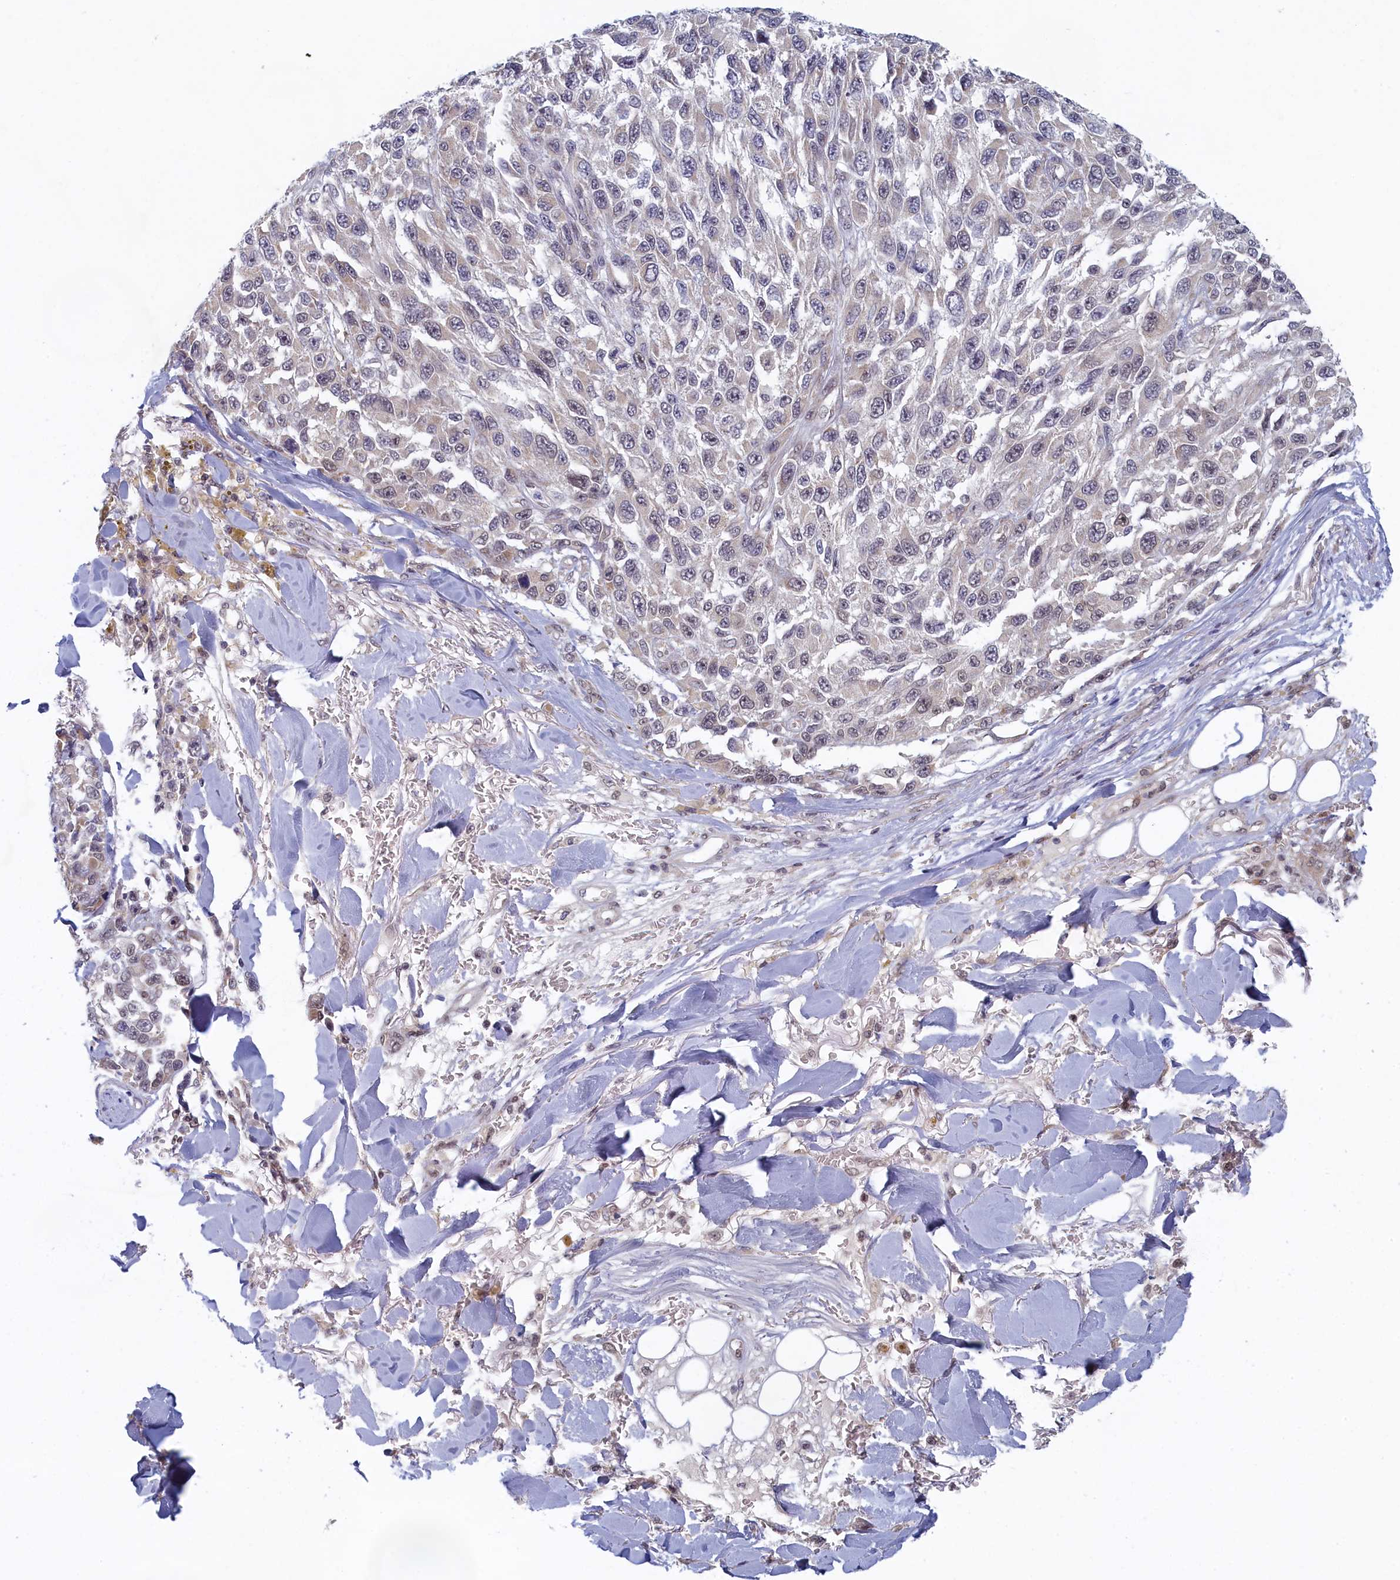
{"staining": {"intensity": "weak", "quantity": "<25%", "location": "cytoplasmic/membranous"}, "tissue": "melanoma", "cell_type": "Tumor cells", "image_type": "cancer", "snomed": [{"axis": "morphology", "description": "Normal tissue, NOS"}, {"axis": "morphology", "description": "Malignant melanoma, NOS"}, {"axis": "topography", "description": "Skin"}], "caption": "Immunohistochemistry of human malignant melanoma exhibits no positivity in tumor cells.", "gene": "DNAJC17", "patient": {"sex": "female", "age": 96}}